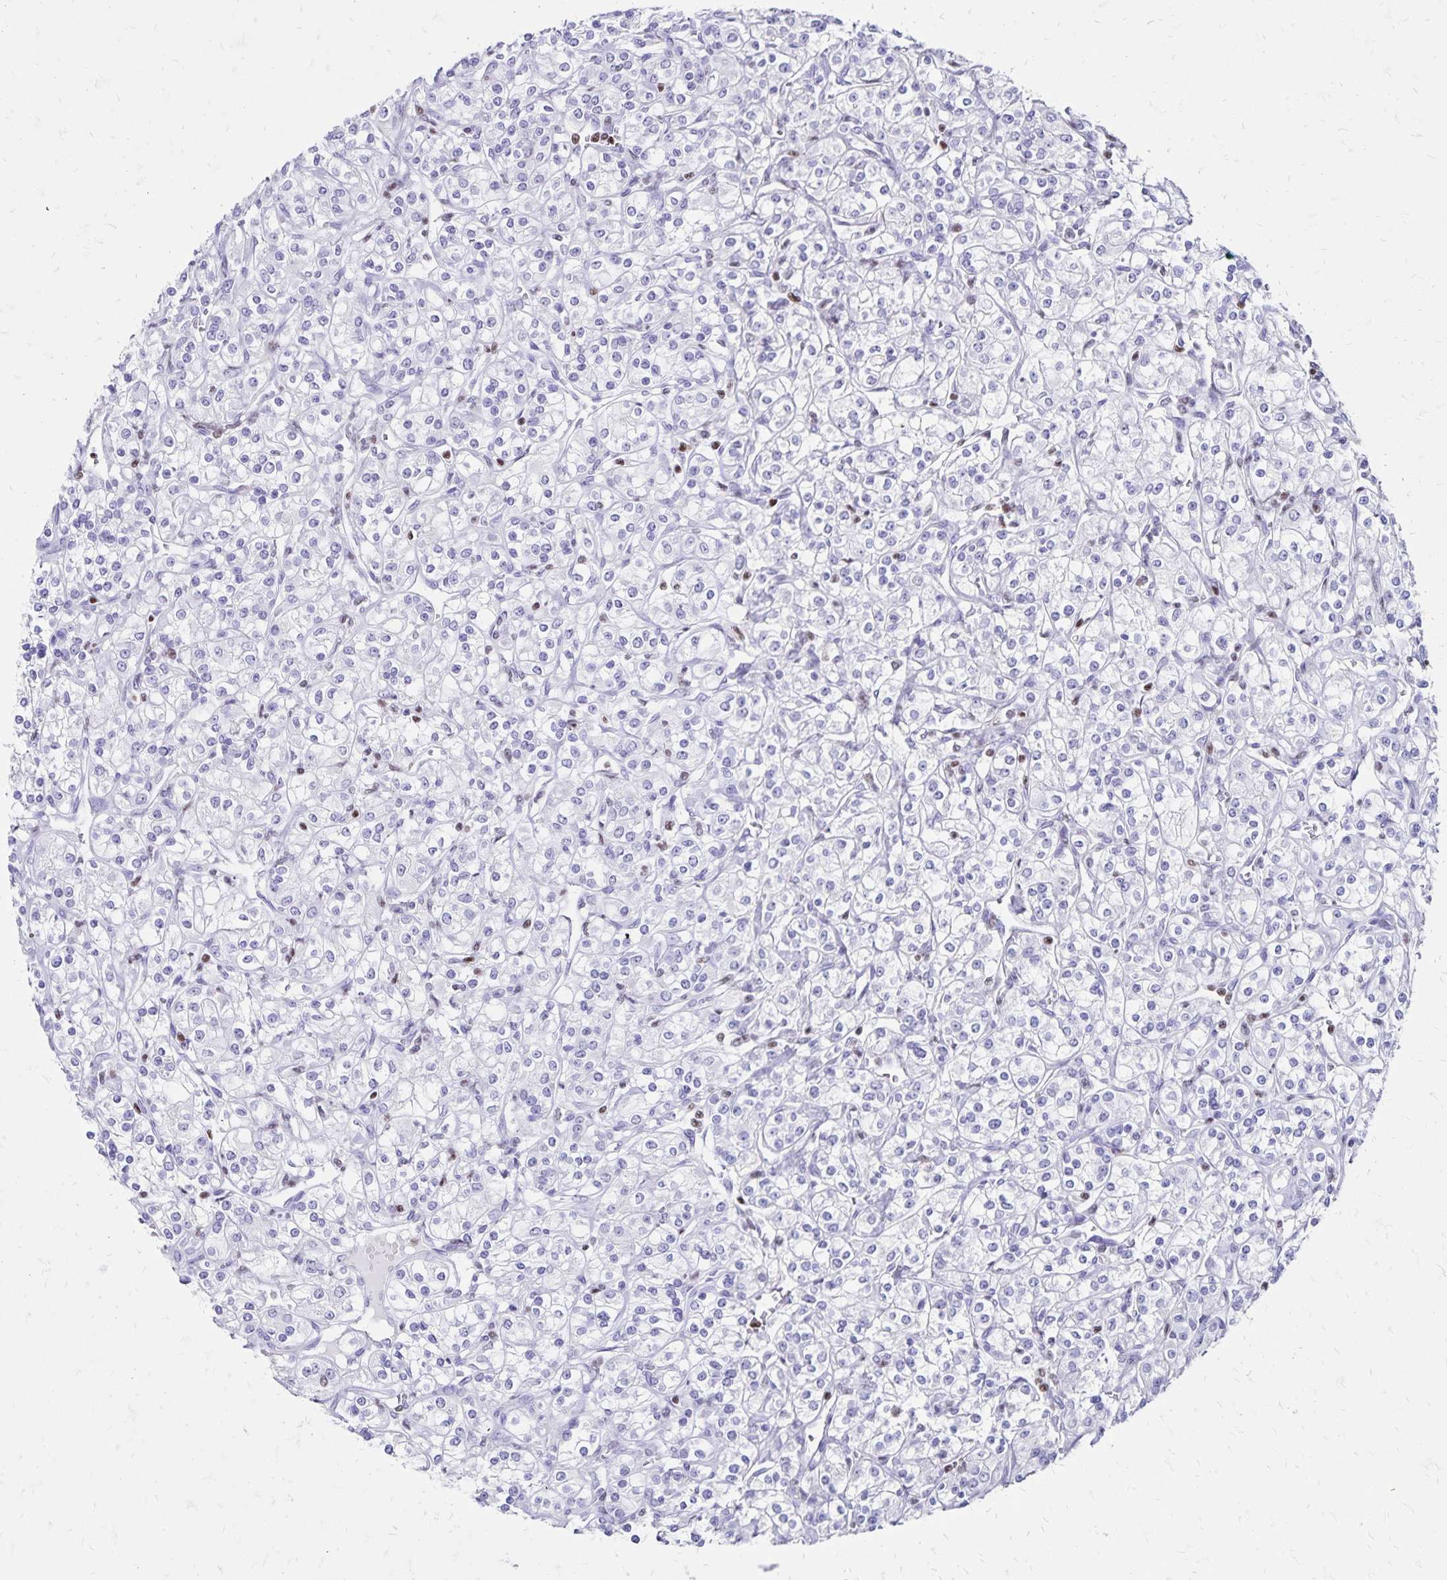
{"staining": {"intensity": "negative", "quantity": "none", "location": "none"}, "tissue": "renal cancer", "cell_type": "Tumor cells", "image_type": "cancer", "snomed": [{"axis": "morphology", "description": "Adenocarcinoma, NOS"}, {"axis": "topography", "description": "Kidney"}], "caption": "Renal adenocarcinoma was stained to show a protein in brown. There is no significant positivity in tumor cells. The staining was performed using DAB (3,3'-diaminobenzidine) to visualize the protein expression in brown, while the nuclei were stained in blue with hematoxylin (Magnification: 20x).", "gene": "IKZF1", "patient": {"sex": "male", "age": 77}}